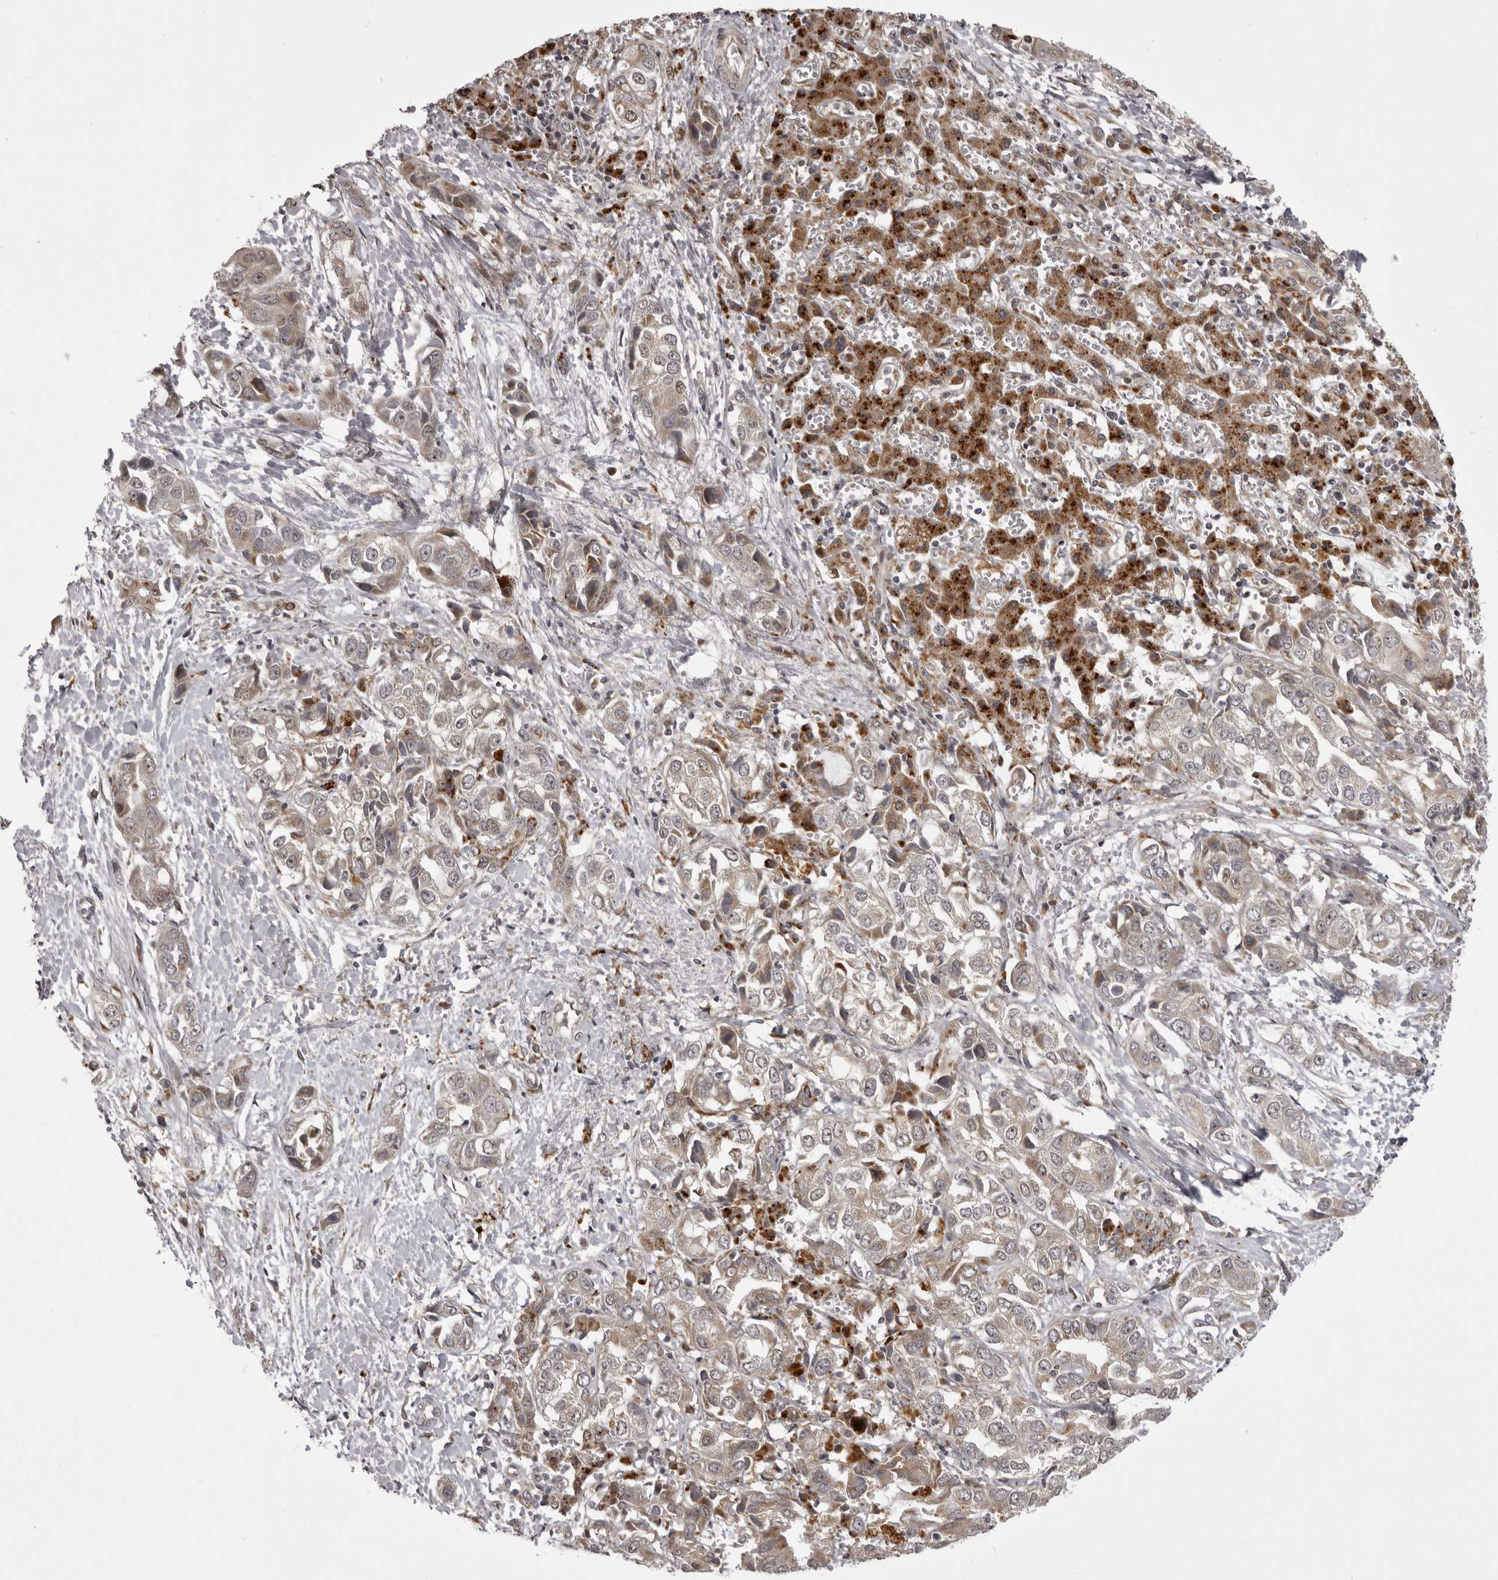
{"staining": {"intensity": "moderate", "quantity": ">75%", "location": "cytoplasmic/membranous"}, "tissue": "liver cancer", "cell_type": "Tumor cells", "image_type": "cancer", "snomed": [{"axis": "morphology", "description": "Cholangiocarcinoma"}, {"axis": "topography", "description": "Liver"}], "caption": "An immunohistochemistry (IHC) micrograph of neoplastic tissue is shown. Protein staining in brown highlights moderate cytoplasmic/membranous positivity in liver cancer within tumor cells. The staining was performed using DAB (3,3'-diaminobenzidine) to visualize the protein expression in brown, while the nuclei were stained in blue with hematoxylin (Magnification: 20x).", "gene": "C1orf109", "patient": {"sex": "female", "age": 52}}